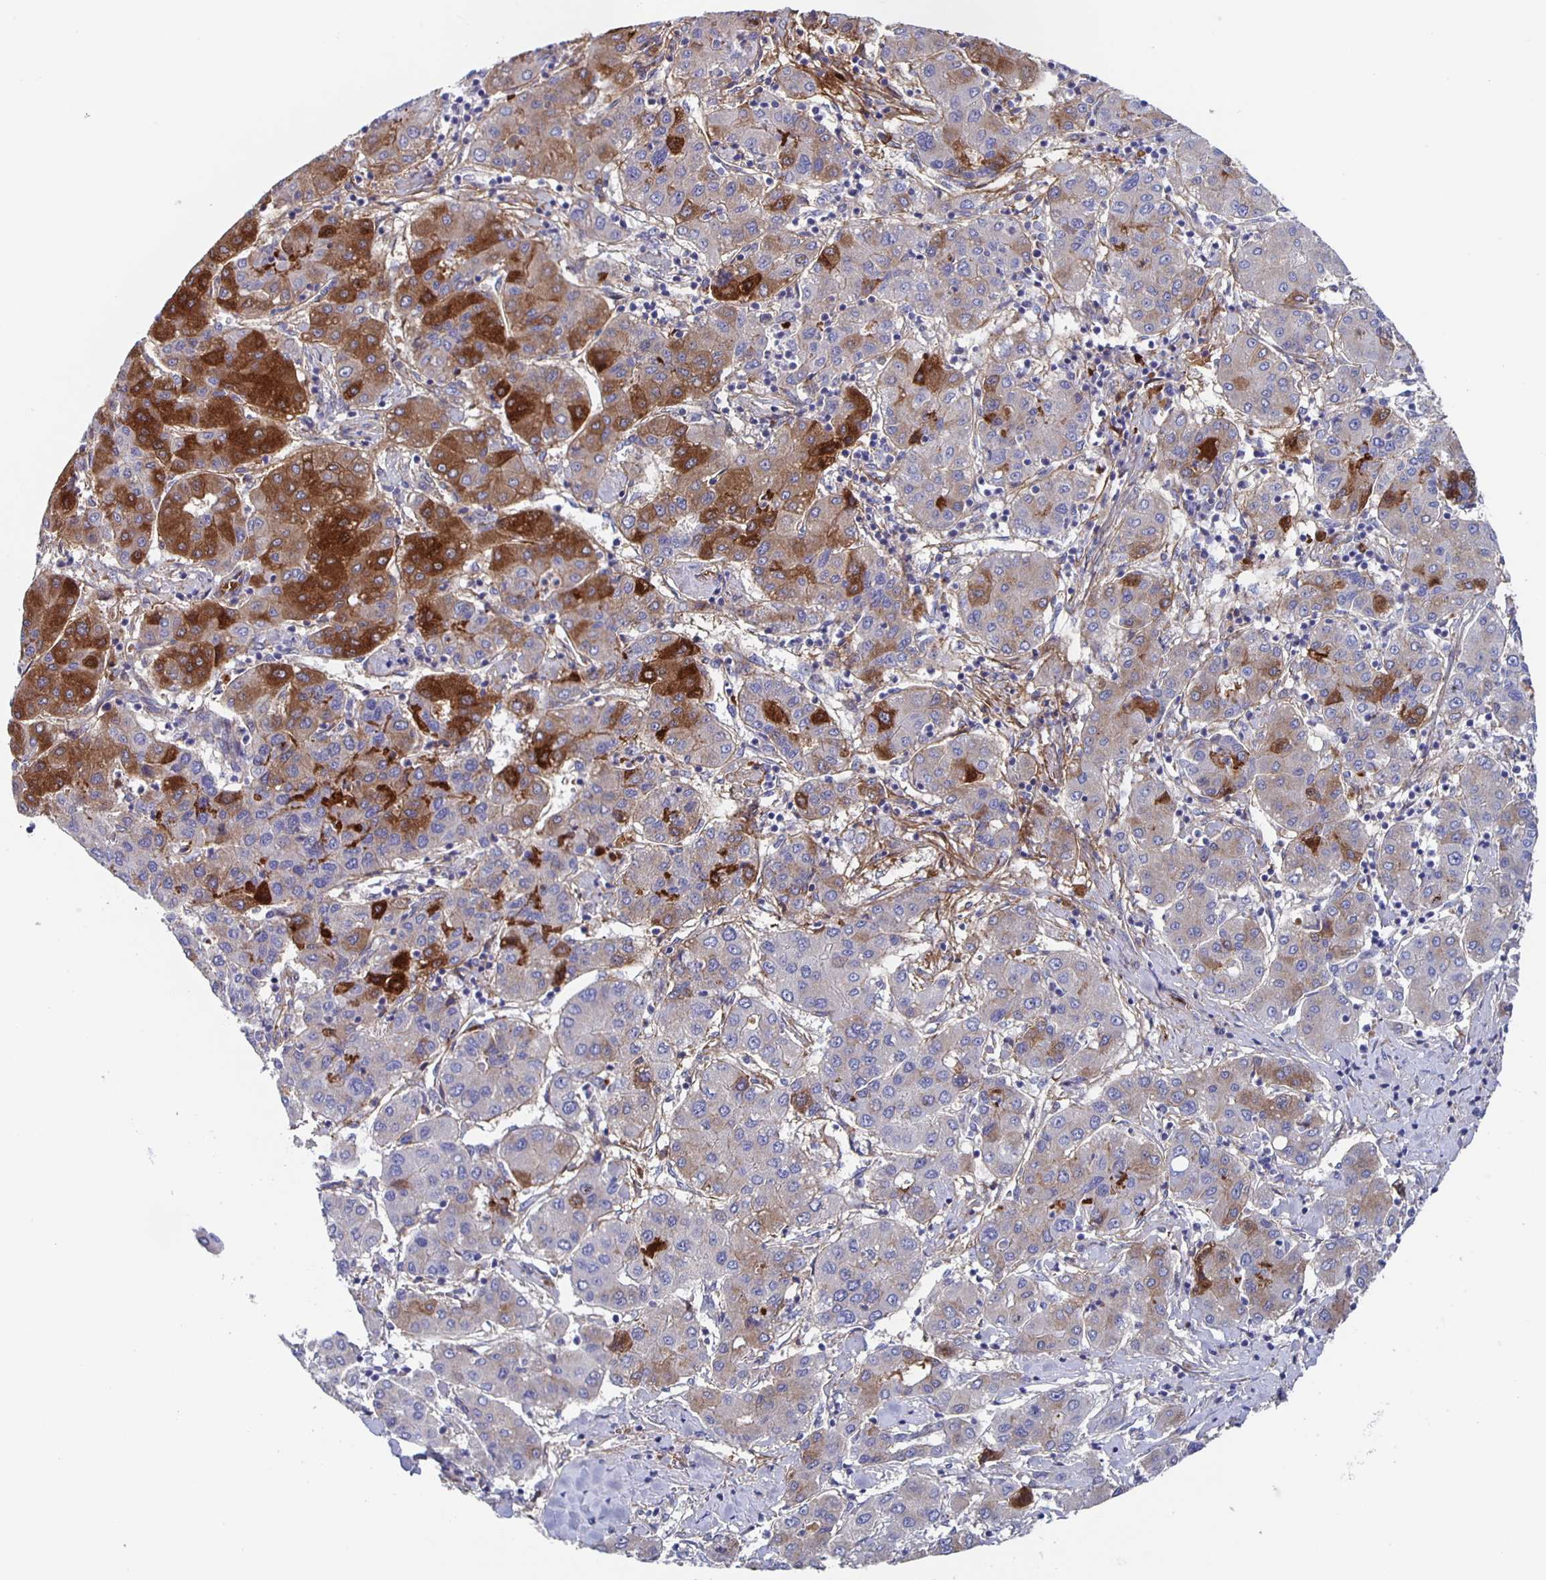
{"staining": {"intensity": "strong", "quantity": "<25%", "location": "cytoplasmic/membranous"}, "tissue": "liver cancer", "cell_type": "Tumor cells", "image_type": "cancer", "snomed": [{"axis": "morphology", "description": "Carcinoma, Hepatocellular, NOS"}, {"axis": "topography", "description": "Liver"}], "caption": "Immunohistochemistry micrograph of human hepatocellular carcinoma (liver) stained for a protein (brown), which exhibits medium levels of strong cytoplasmic/membranous positivity in approximately <25% of tumor cells.", "gene": "FGA", "patient": {"sex": "male", "age": 65}}